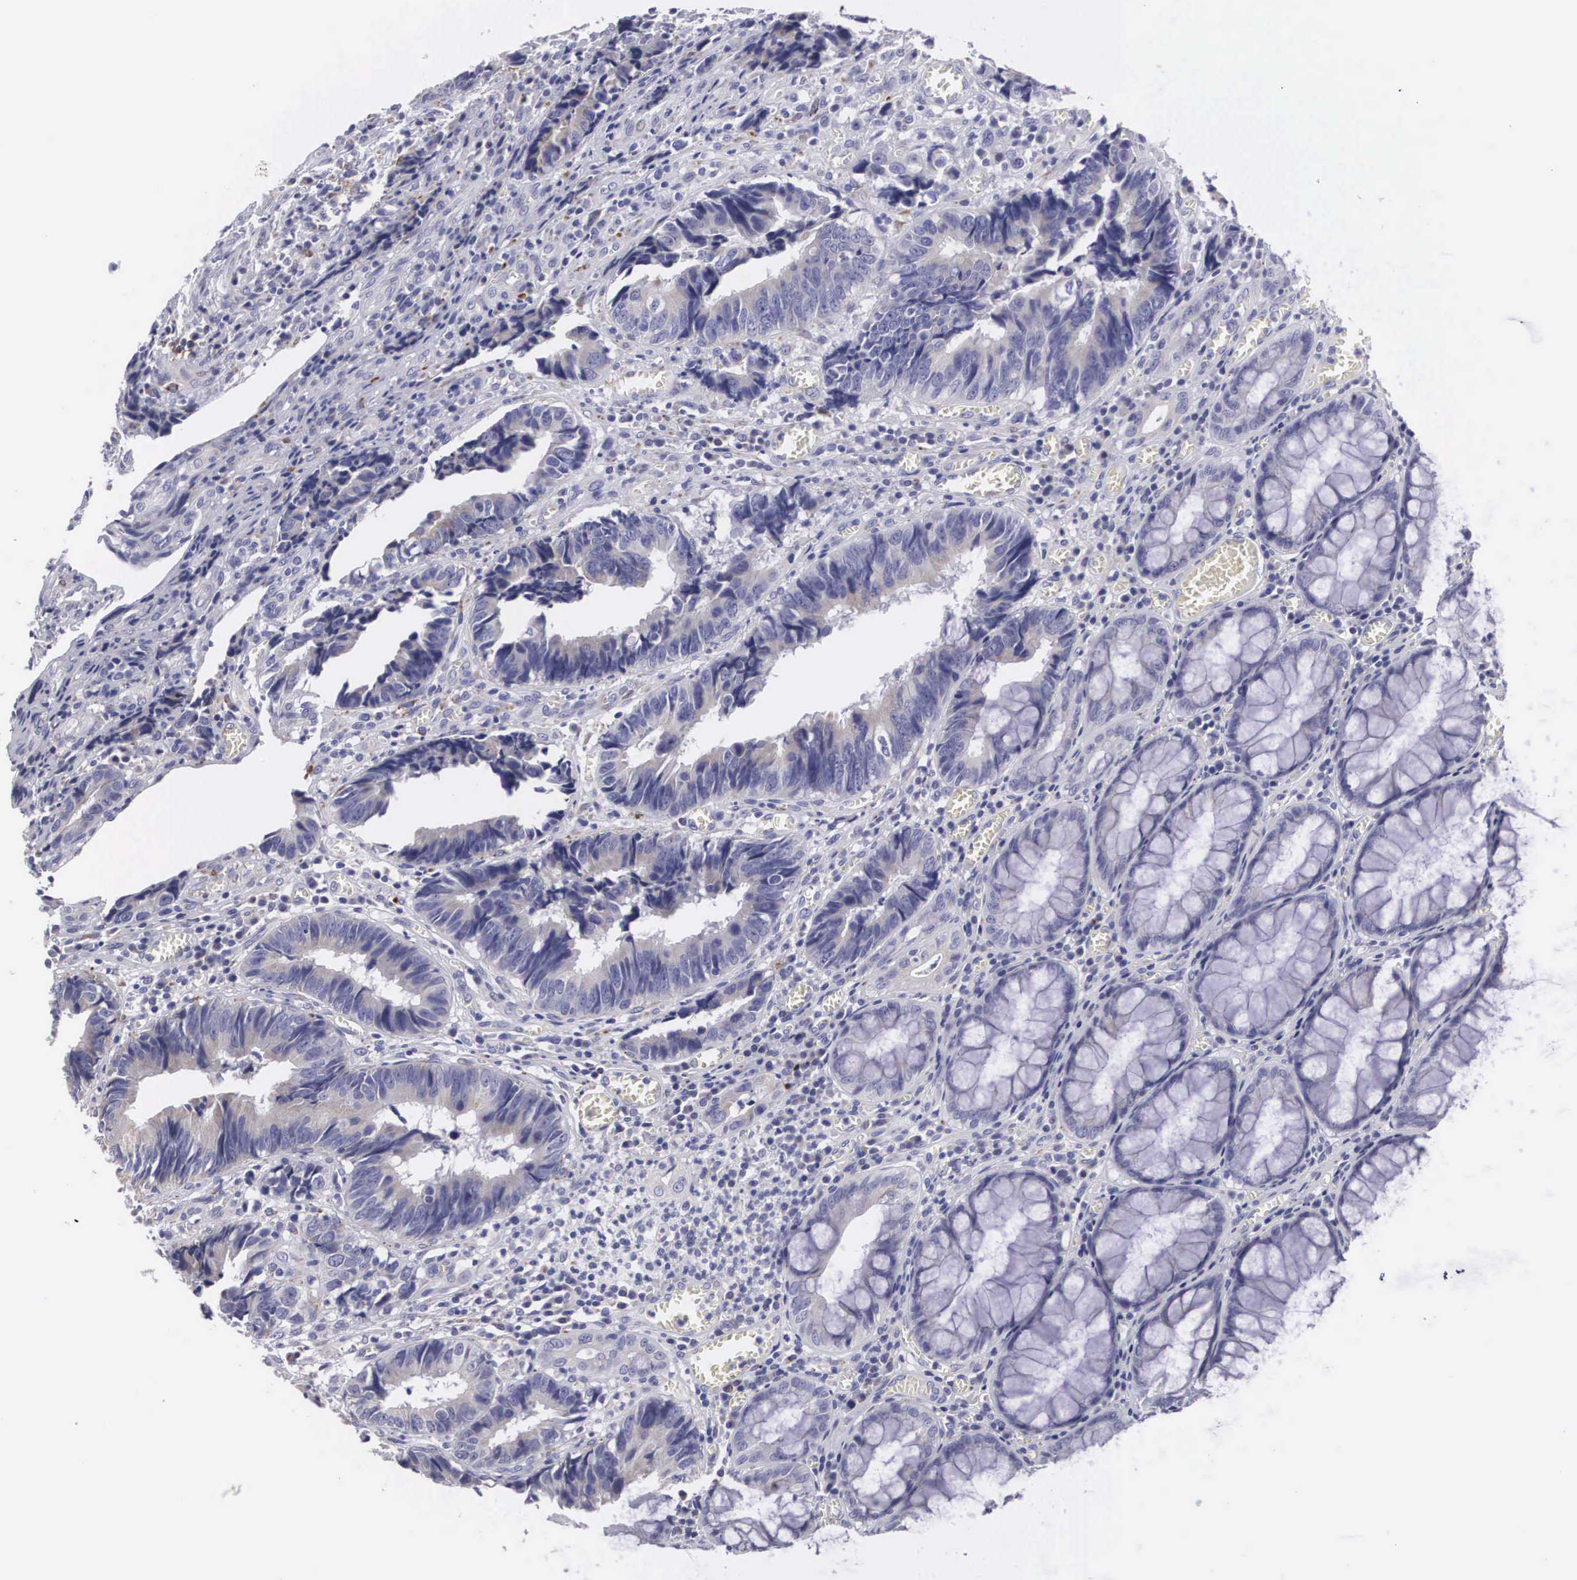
{"staining": {"intensity": "weak", "quantity": "<25%", "location": "cytoplasmic/membranous"}, "tissue": "colorectal cancer", "cell_type": "Tumor cells", "image_type": "cancer", "snomed": [{"axis": "morphology", "description": "Adenocarcinoma, NOS"}, {"axis": "topography", "description": "Rectum"}], "caption": "This is an IHC photomicrograph of colorectal cancer. There is no expression in tumor cells.", "gene": "ARMCX3", "patient": {"sex": "female", "age": 98}}